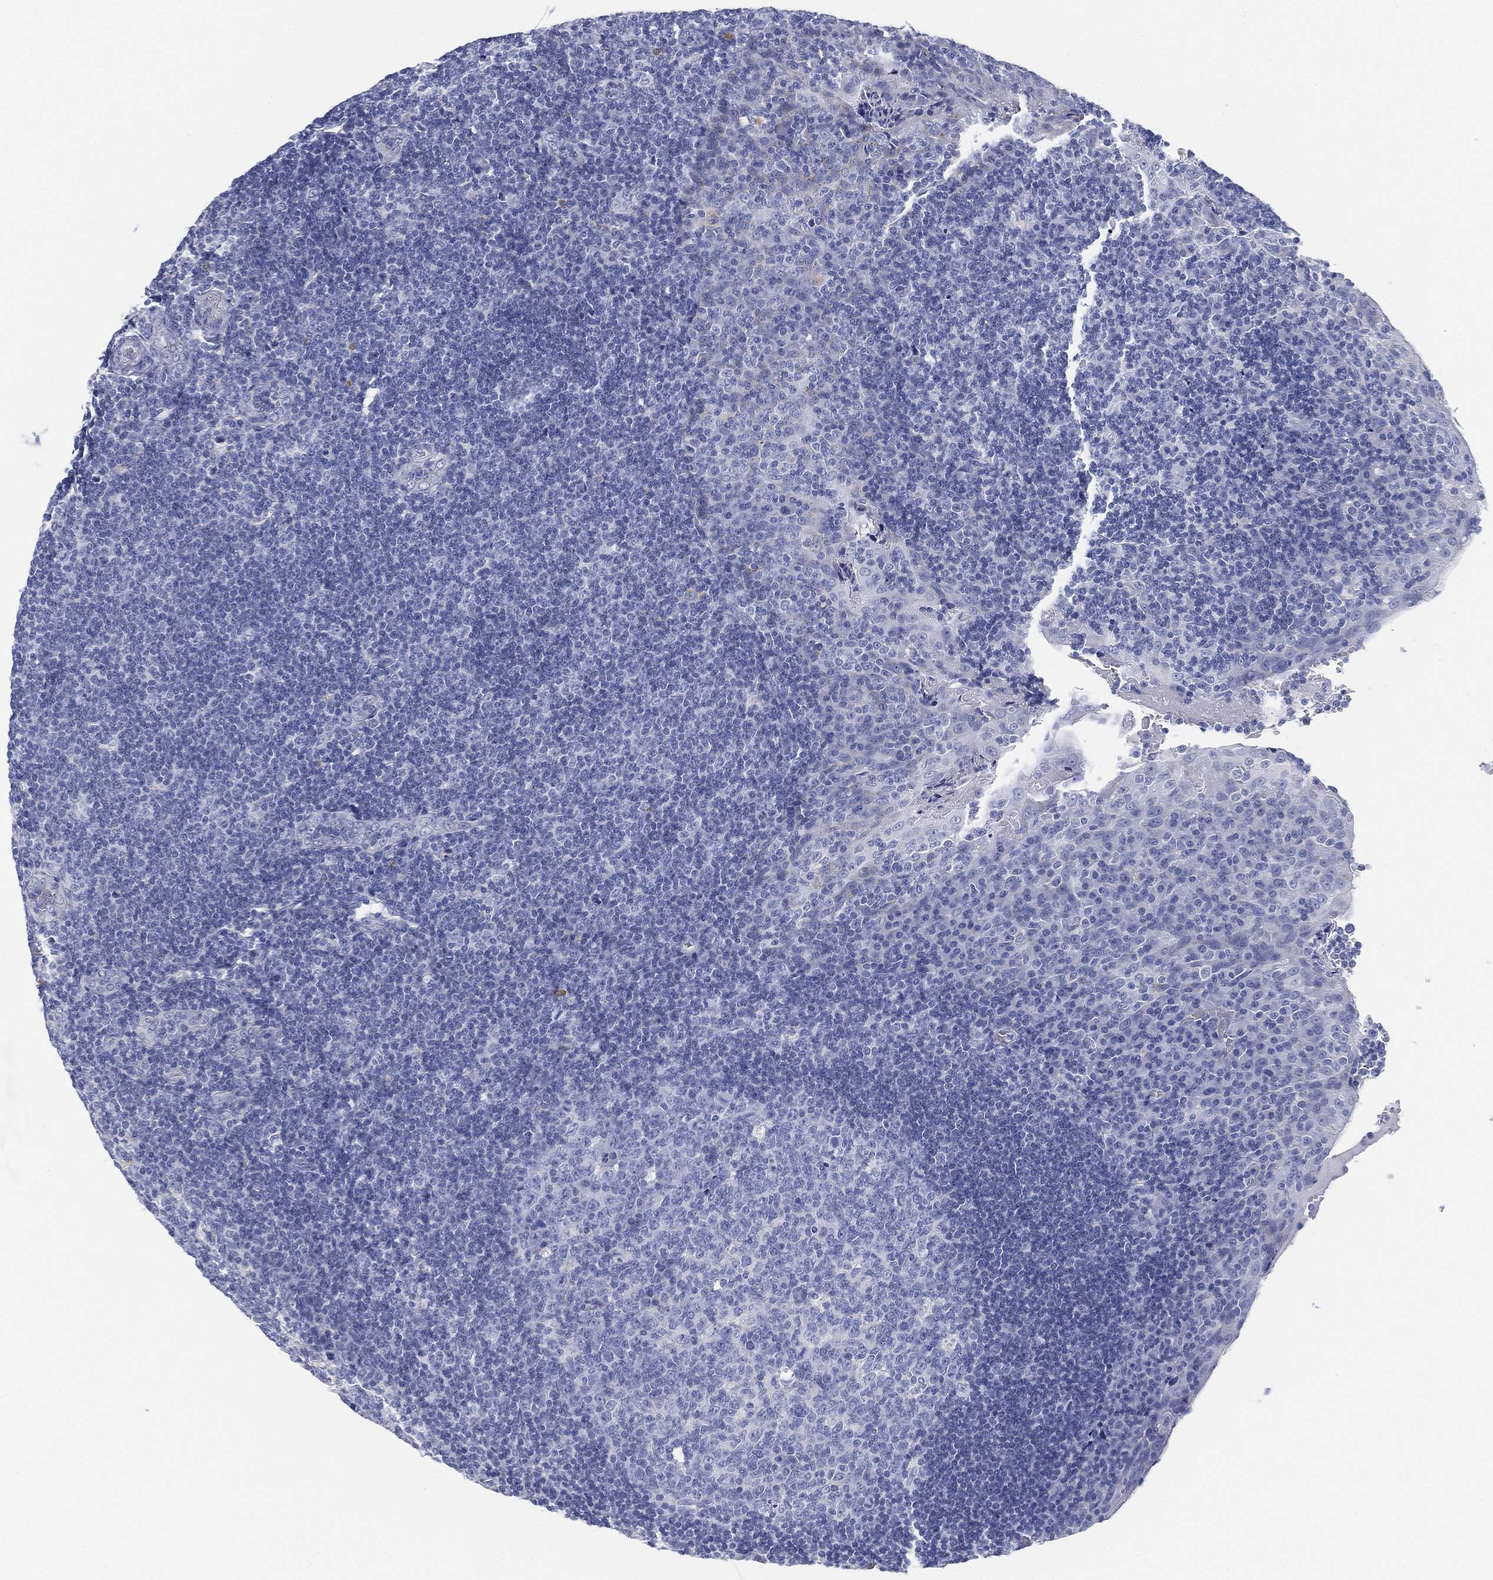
{"staining": {"intensity": "negative", "quantity": "none", "location": "none"}, "tissue": "tonsil", "cell_type": "Germinal center cells", "image_type": "normal", "snomed": [{"axis": "morphology", "description": "Normal tissue, NOS"}, {"axis": "topography", "description": "Tonsil"}], "caption": "Immunohistochemistry micrograph of benign human tonsil stained for a protein (brown), which exhibits no positivity in germinal center cells.", "gene": "GPR61", "patient": {"sex": "male", "age": 17}}